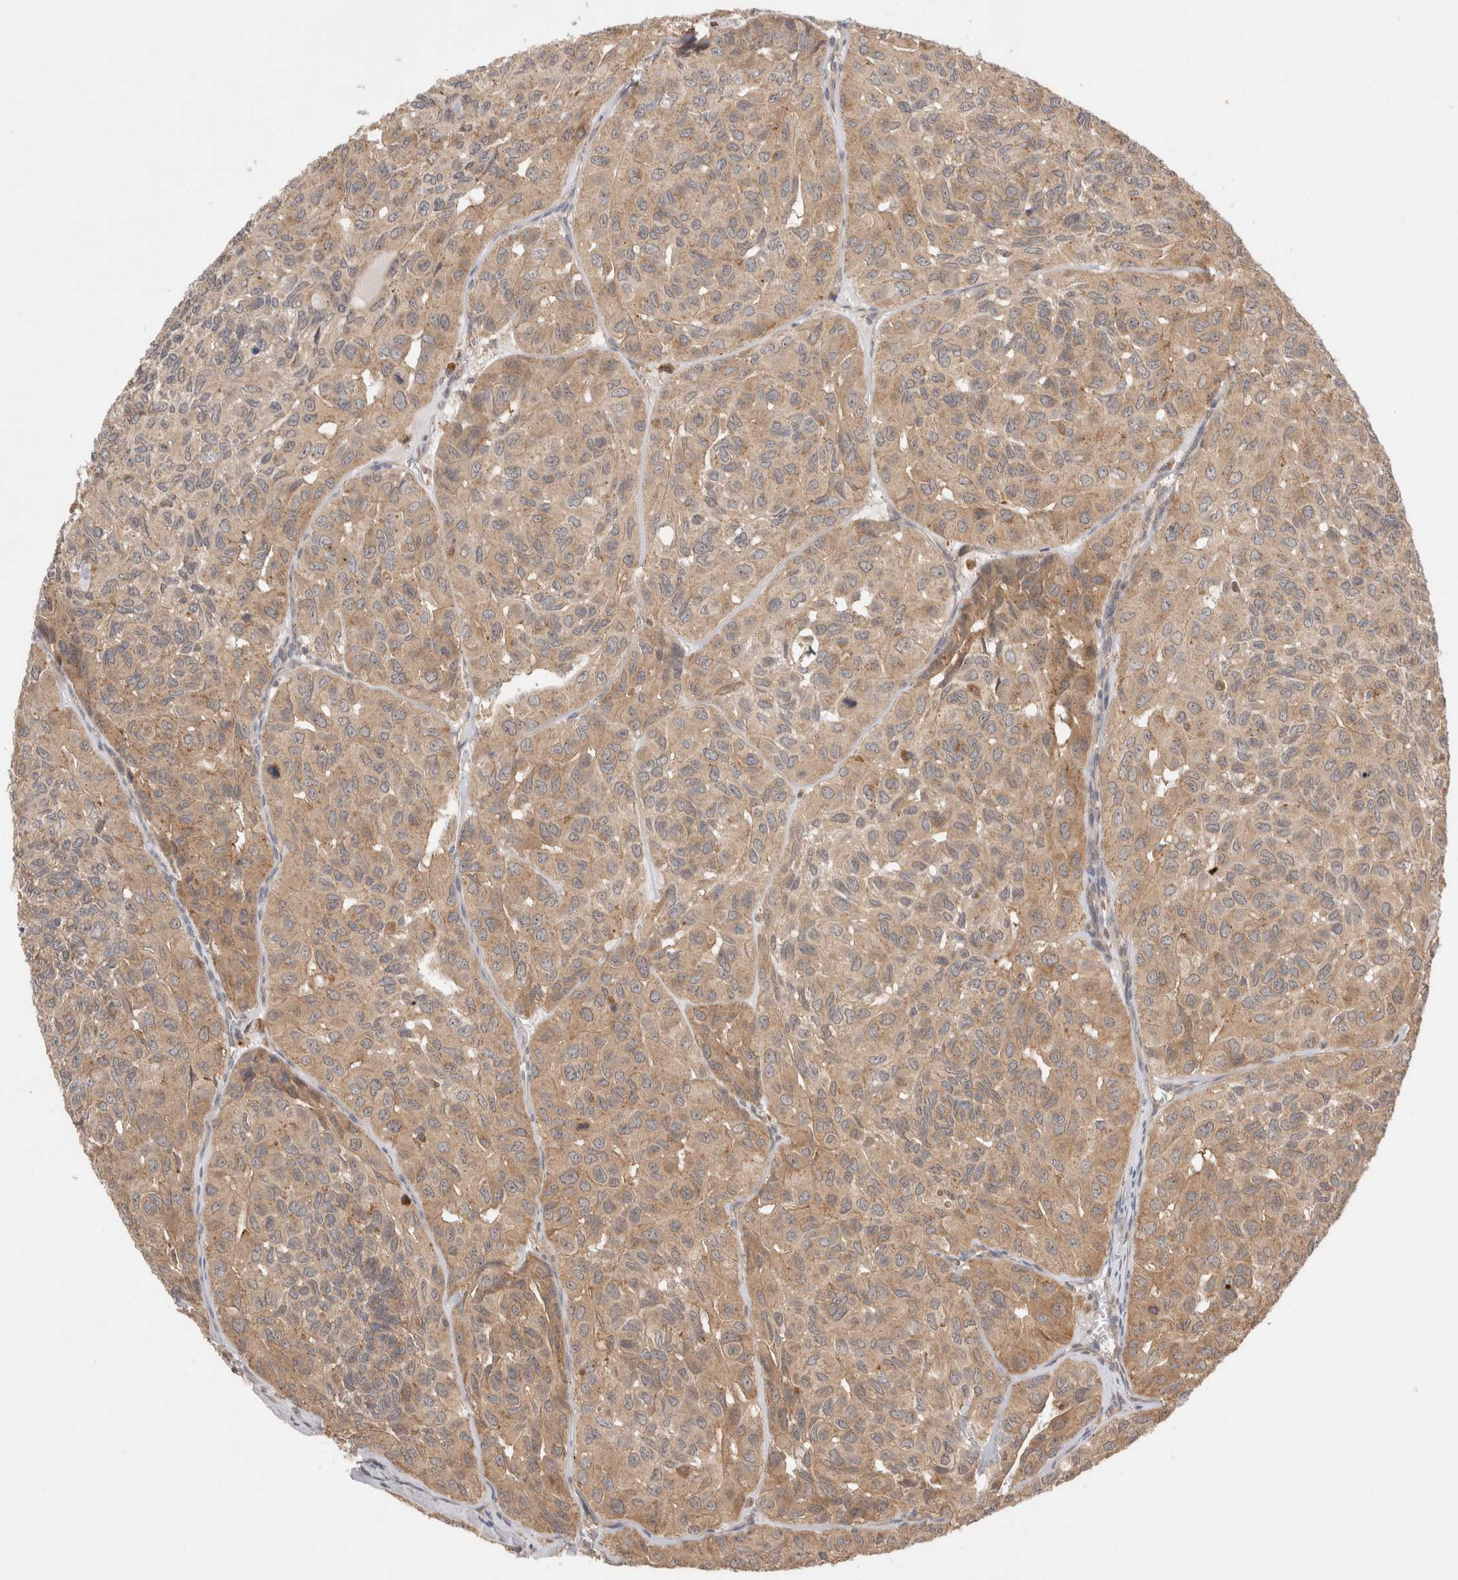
{"staining": {"intensity": "weak", "quantity": ">75%", "location": "cytoplasmic/membranous"}, "tissue": "head and neck cancer", "cell_type": "Tumor cells", "image_type": "cancer", "snomed": [{"axis": "morphology", "description": "Adenocarcinoma, NOS"}, {"axis": "topography", "description": "Salivary gland, NOS"}, {"axis": "topography", "description": "Head-Neck"}], "caption": "IHC (DAB) staining of human head and neck adenocarcinoma reveals weak cytoplasmic/membranous protein positivity in approximately >75% of tumor cells. (Stains: DAB (3,3'-diaminobenzidine) in brown, nuclei in blue, Microscopy: brightfield microscopy at high magnification).", "gene": "VPS28", "patient": {"sex": "female", "age": 76}}